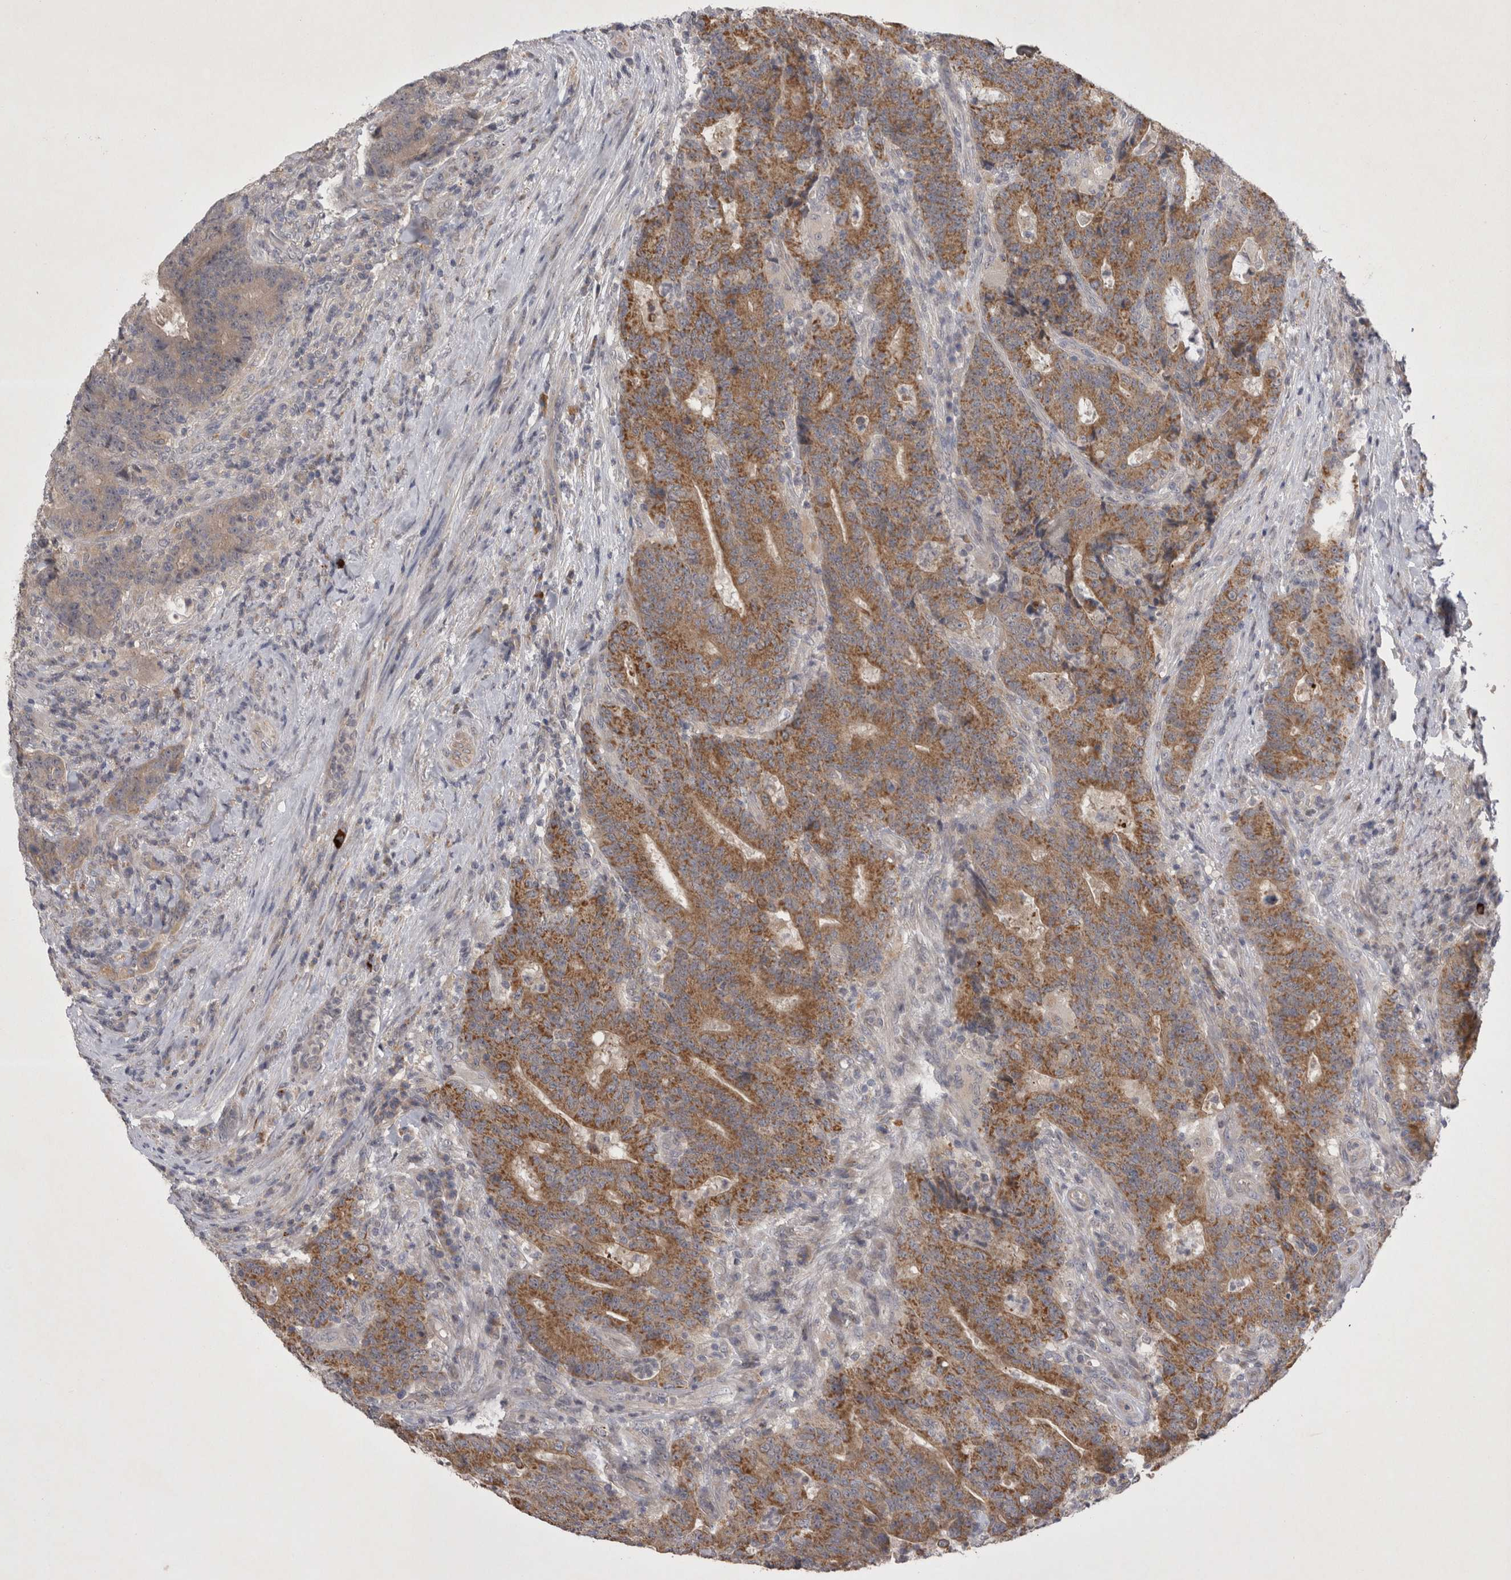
{"staining": {"intensity": "moderate", "quantity": ">75%", "location": "cytoplasmic/membranous"}, "tissue": "colorectal cancer", "cell_type": "Tumor cells", "image_type": "cancer", "snomed": [{"axis": "morphology", "description": "Normal tissue, NOS"}, {"axis": "morphology", "description": "Adenocarcinoma, NOS"}, {"axis": "topography", "description": "Colon"}], "caption": "Moderate cytoplasmic/membranous protein expression is appreciated in approximately >75% of tumor cells in colorectal cancer.", "gene": "CTBS", "patient": {"sex": "female", "age": 75}}